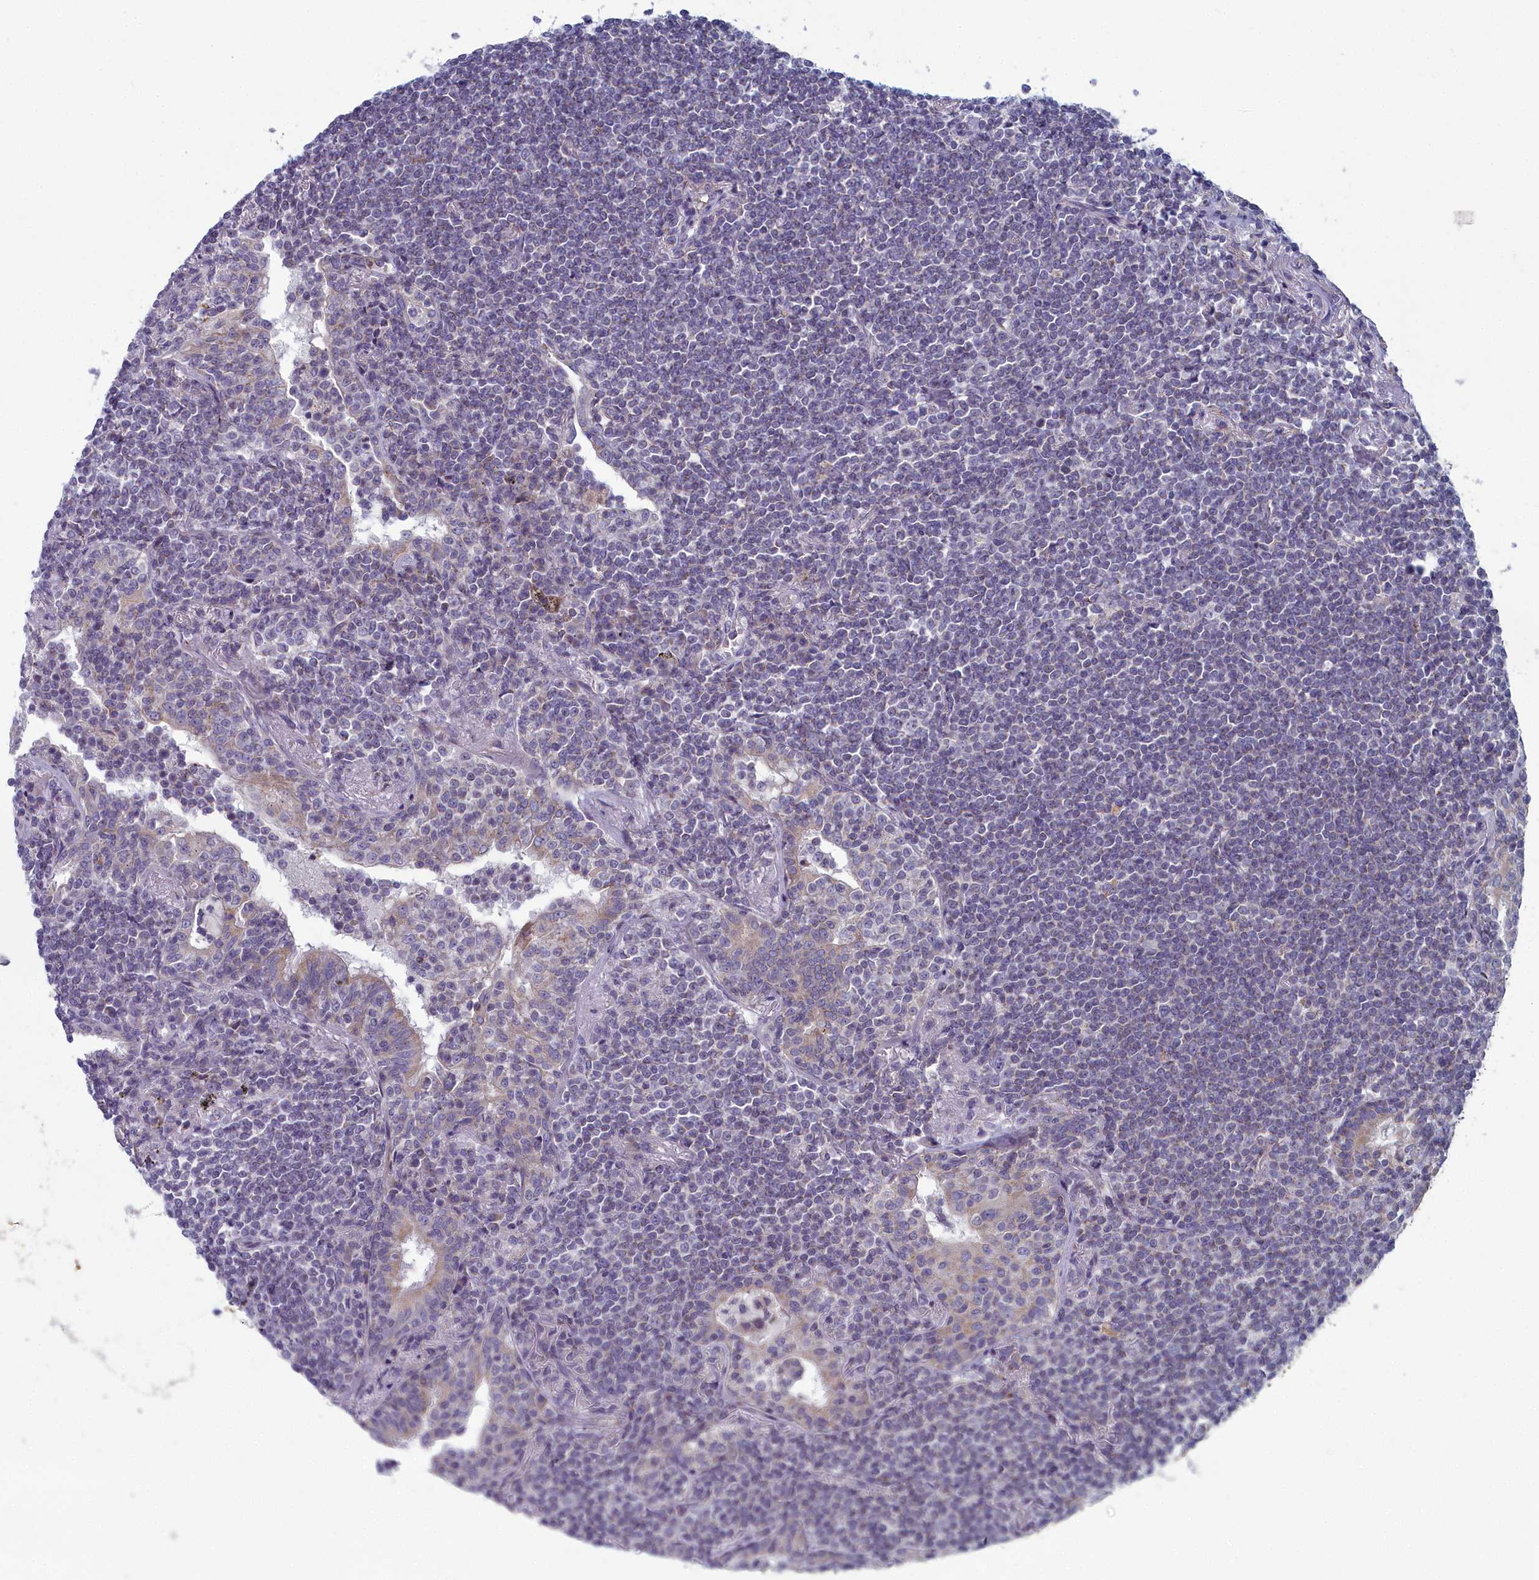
{"staining": {"intensity": "negative", "quantity": "none", "location": "none"}, "tissue": "lymphoma", "cell_type": "Tumor cells", "image_type": "cancer", "snomed": [{"axis": "morphology", "description": "Malignant lymphoma, non-Hodgkin's type, Low grade"}, {"axis": "topography", "description": "Lung"}], "caption": "Immunohistochemistry photomicrograph of human lymphoma stained for a protein (brown), which demonstrates no positivity in tumor cells.", "gene": "INSYN2A", "patient": {"sex": "female", "age": 71}}